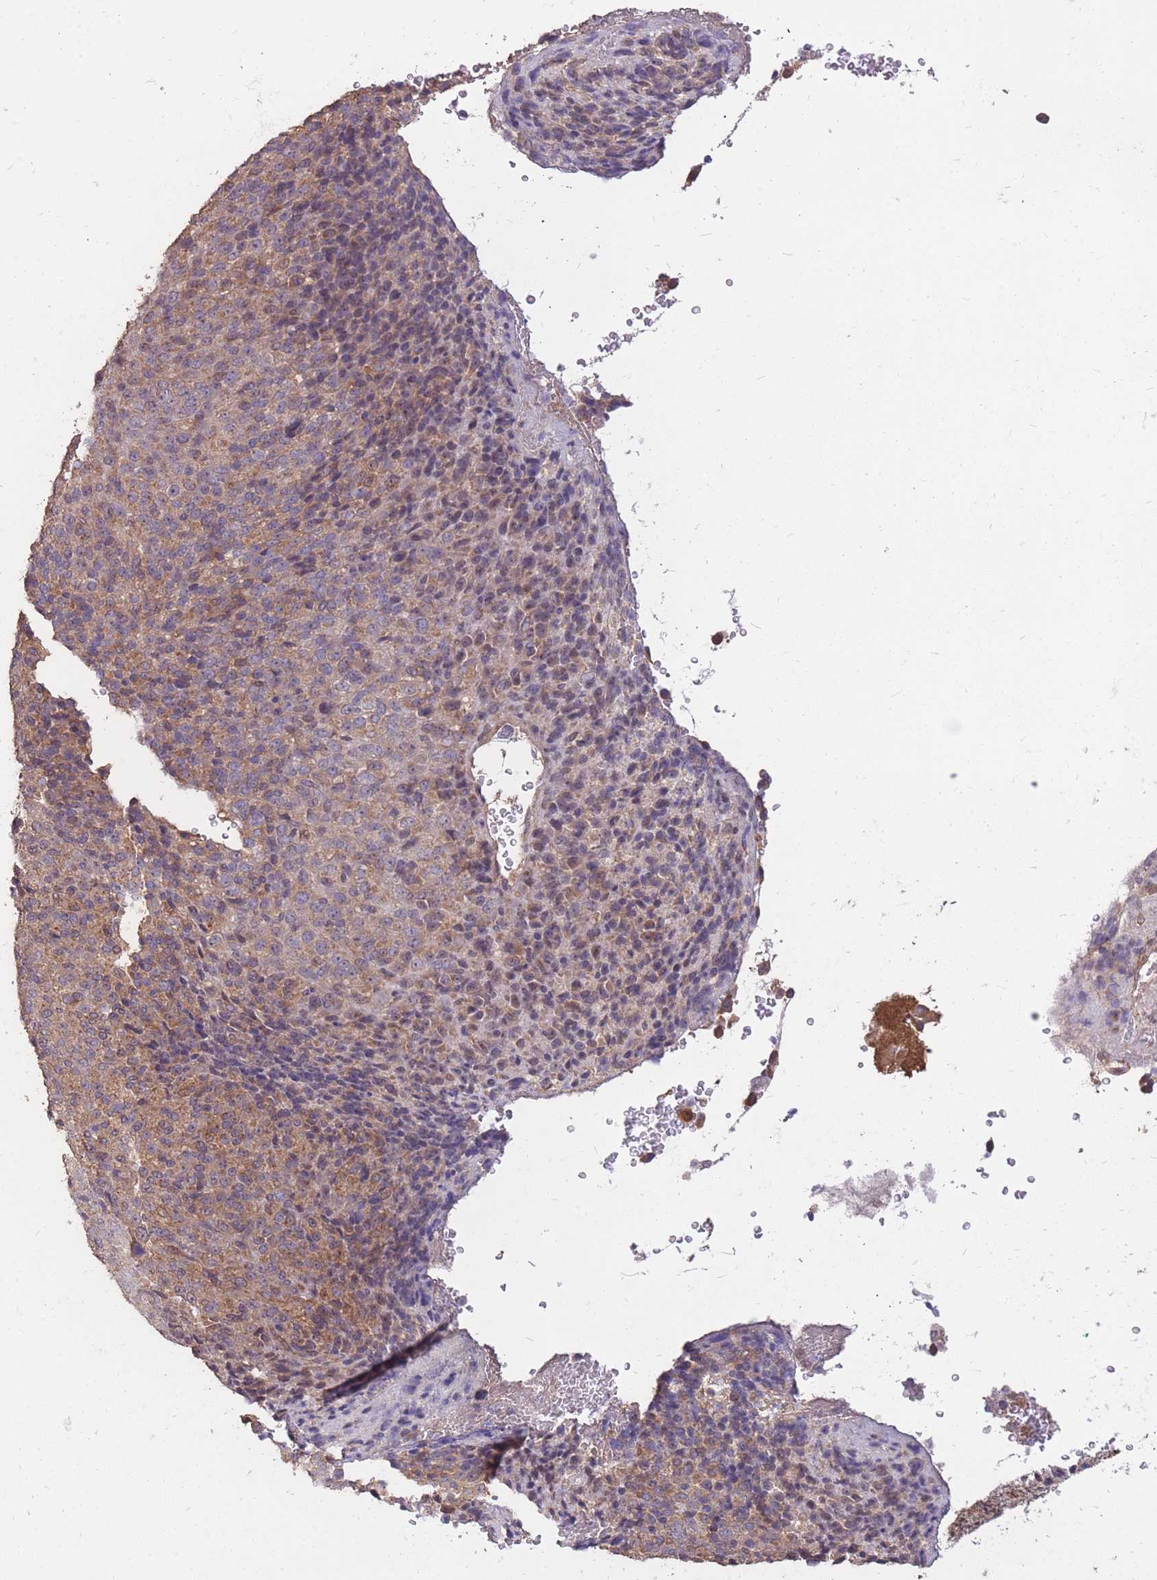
{"staining": {"intensity": "moderate", "quantity": ">75%", "location": "cytoplasmic/membranous"}, "tissue": "melanoma", "cell_type": "Tumor cells", "image_type": "cancer", "snomed": [{"axis": "morphology", "description": "Malignant melanoma, Metastatic site"}, {"axis": "topography", "description": "Brain"}], "caption": "Tumor cells reveal medium levels of moderate cytoplasmic/membranous staining in about >75% of cells in human malignant melanoma (metastatic site).", "gene": "DYNC1LI2", "patient": {"sex": "female", "age": 56}}